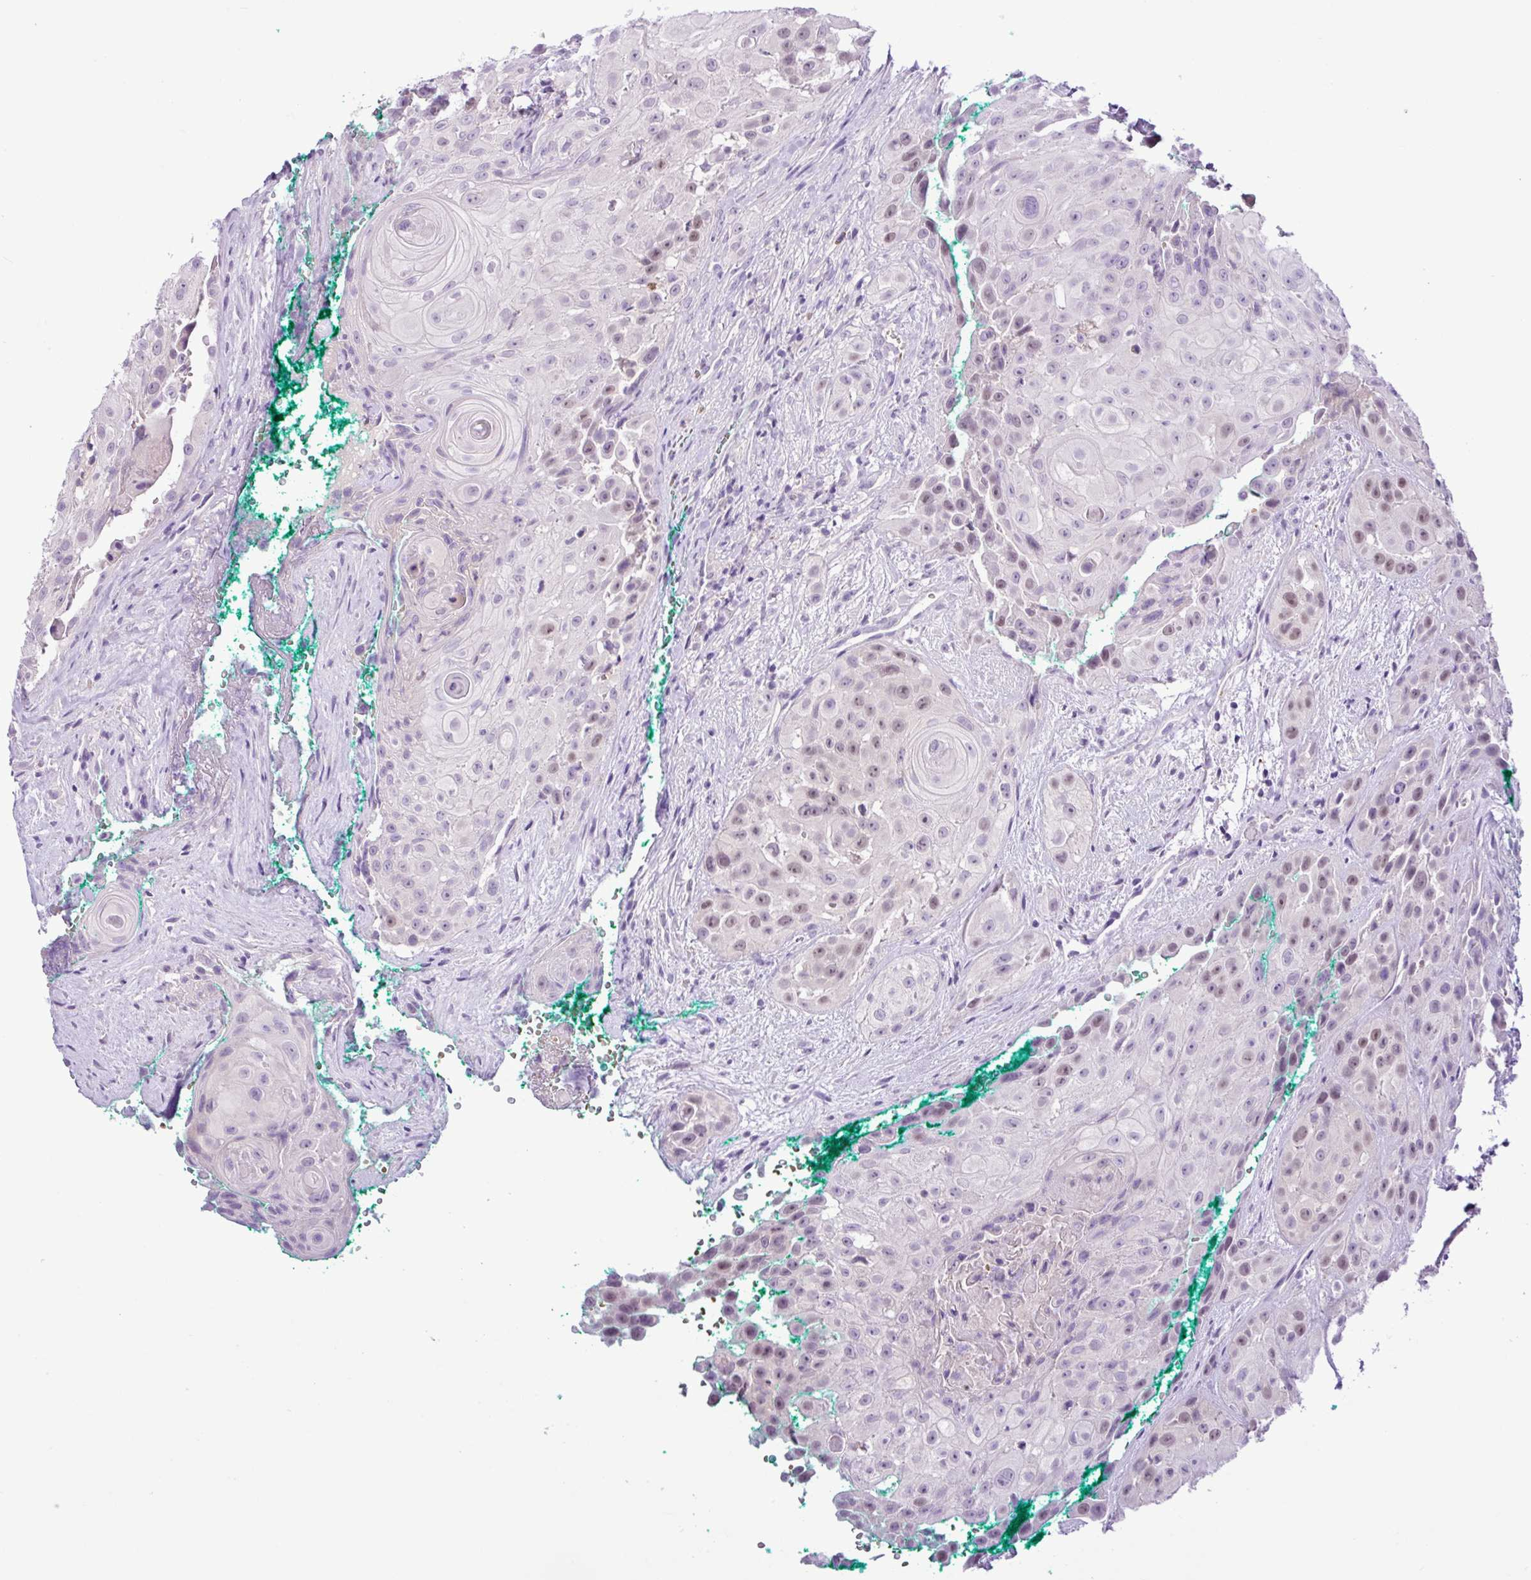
{"staining": {"intensity": "moderate", "quantity": "<25%", "location": "nuclear"}, "tissue": "head and neck cancer", "cell_type": "Tumor cells", "image_type": "cancer", "snomed": [{"axis": "morphology", "description": "Squamous cell carcinoma, NOS"}, {"axis": "topography", "description": "Head-Neck"}], "caption": "Head and neck squamous cell carcinoma stained for a protein (brown) displays moderate nuclear positive expression in approximately <25% of tumor cells.", "gene": "TONSL", "patient": {"sex": "male", "age": 83}}